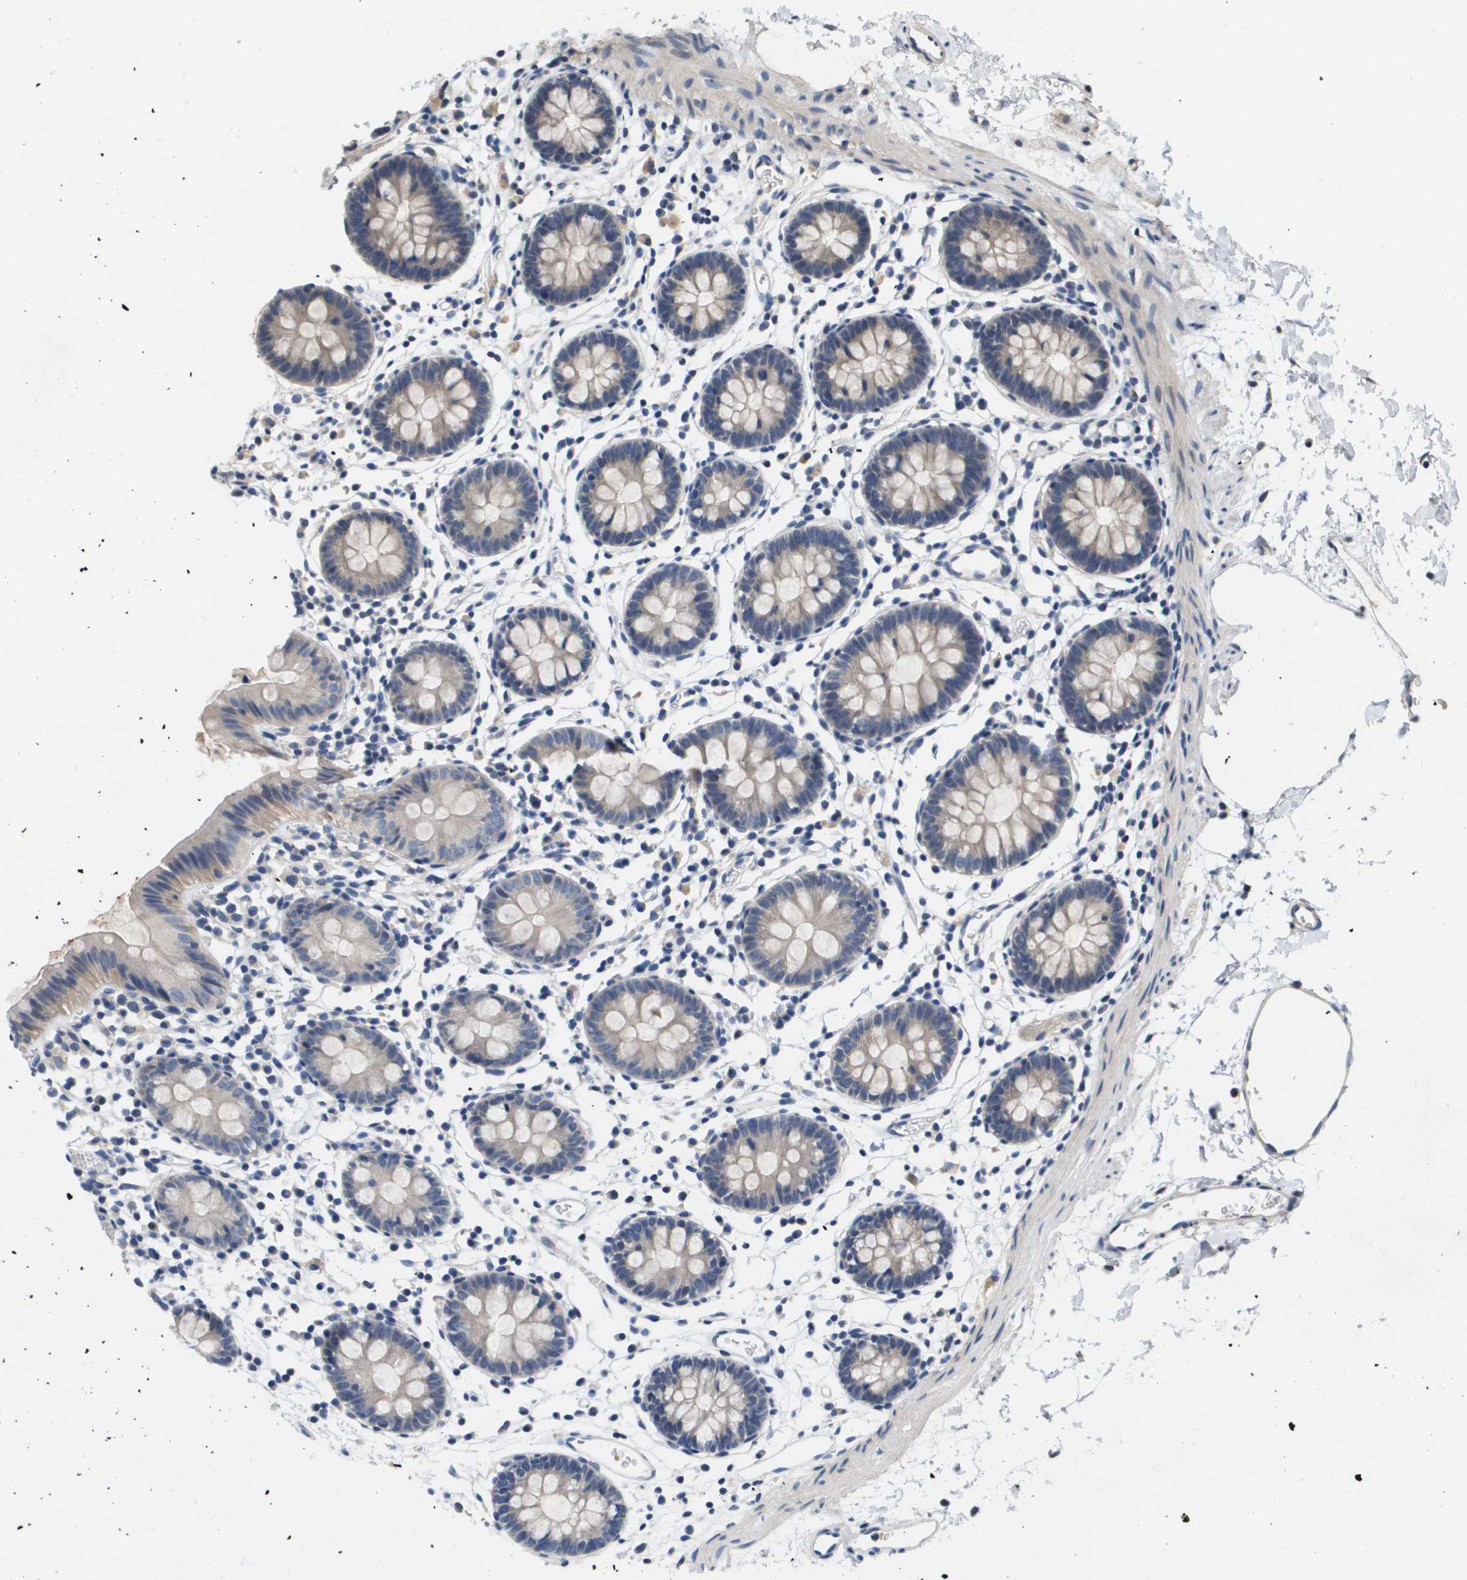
{"staining": {"intensity": "weak", "quantity": ">75%", "location": "cytoplasmic/membranous"}, "tissue": "colon", "cell_type": "Endothelial cells", "image_type": "normal", "snomed": [{"axis": "morphology", "description": "Normal tissue, NOS"}, {"axis": "topography", "description": "Colon"}], "caption": "DAB (3,3'-diaminobenzidine) immunohistochemical staining of unremarkable human colon demonstrates weak cytoplasmic/membranous protein positivity in approximately >75% of endothelial cells.", "gene": "CAPN11", "patient": {"sex": "male", "age": 14}}